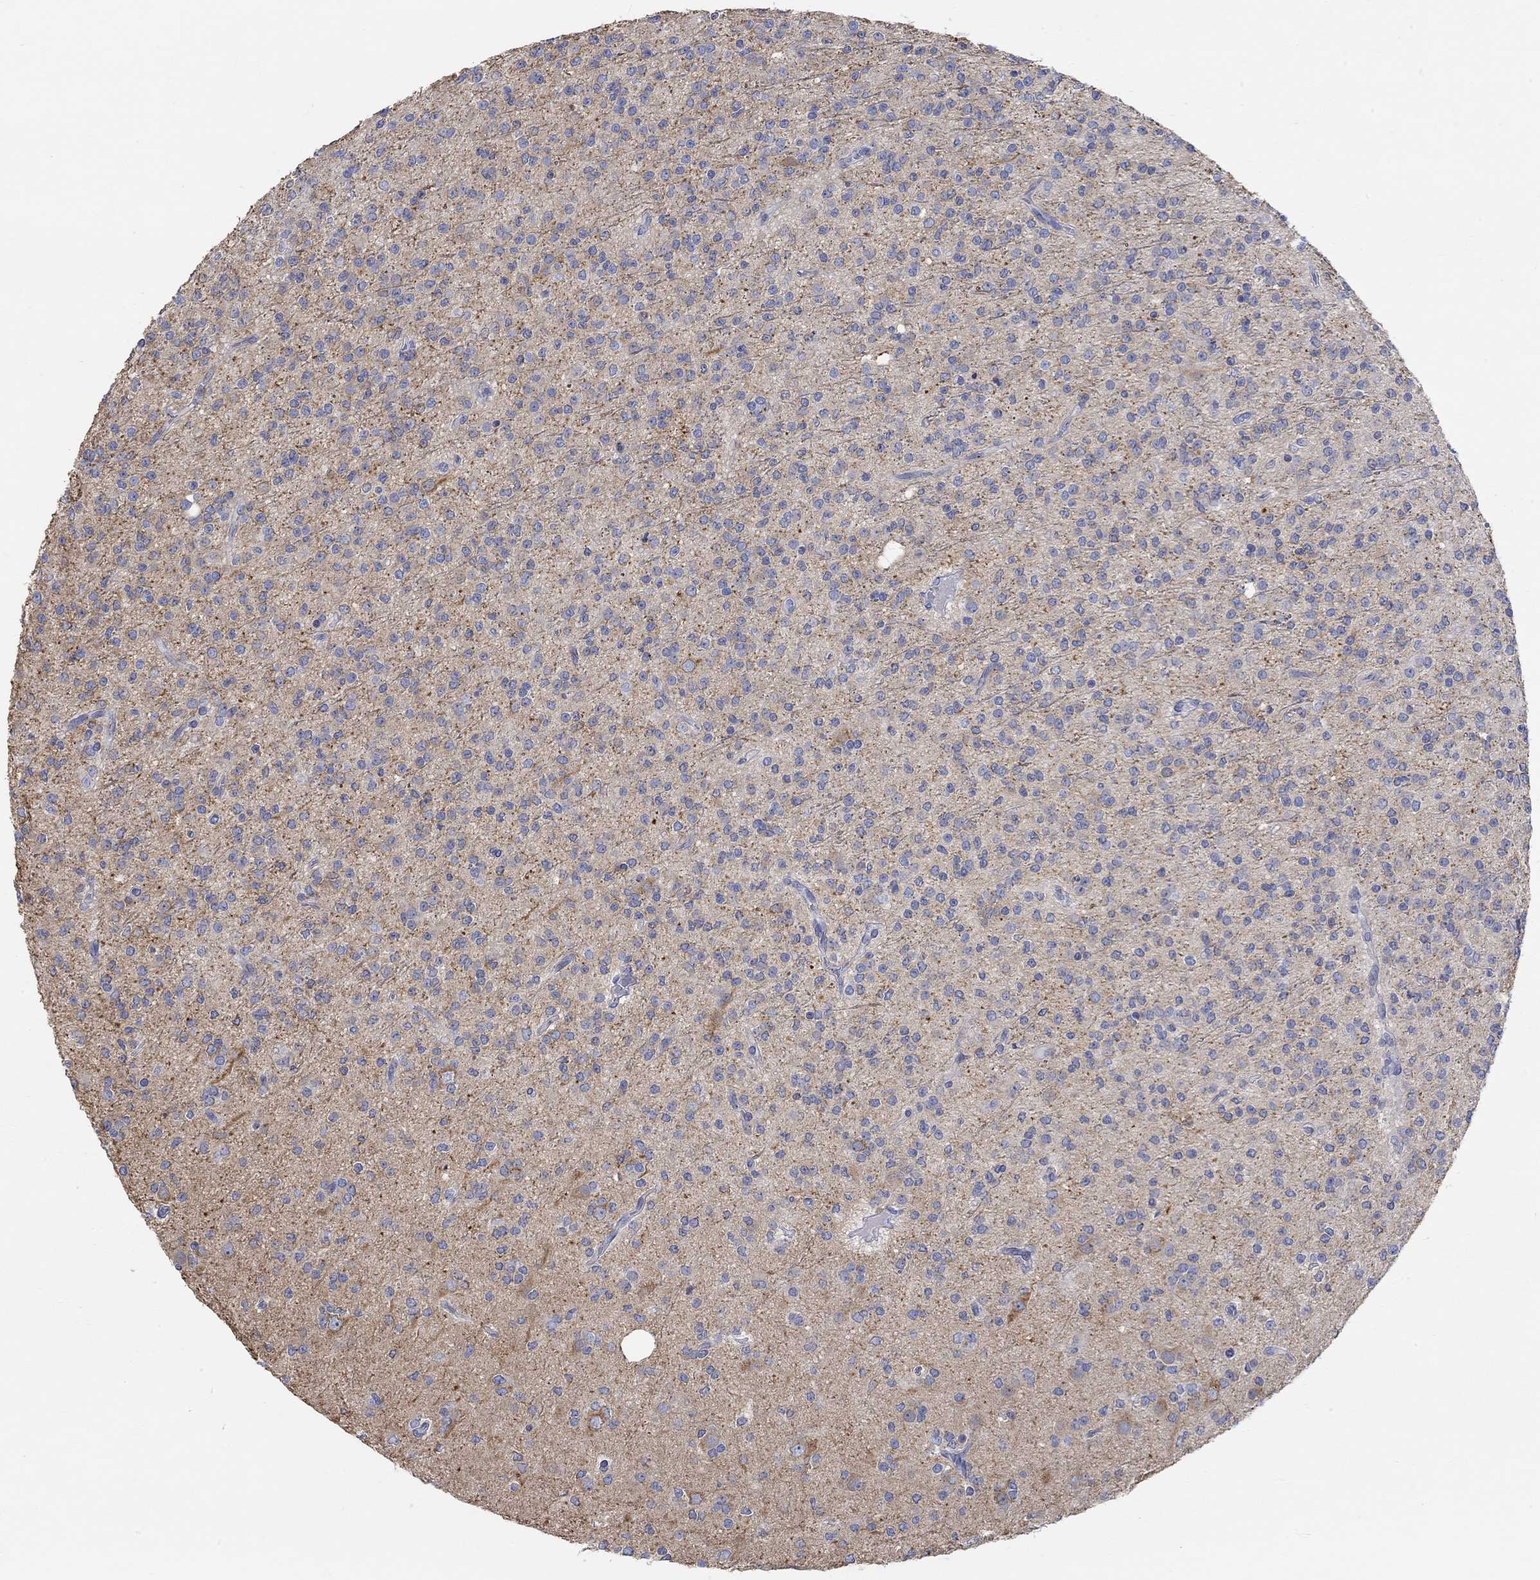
{"staining": {"intensity": "negative", "quantity": "none", "location": "none"}, "tissue": "glioma", "cell_type": "Tumor cells", "image_type": "cancer", "snomed": [{"axis": "morphology", "description": "Glioma, malignant, Low grade"}, {"axis": "topography", "description": "Brain"}], "caption": "Glioma was stained to show a protein in brown. There is no significant staining in tumor cells.", "gene": "NAV3", "patient": {"sex": "male", "age": 27}}